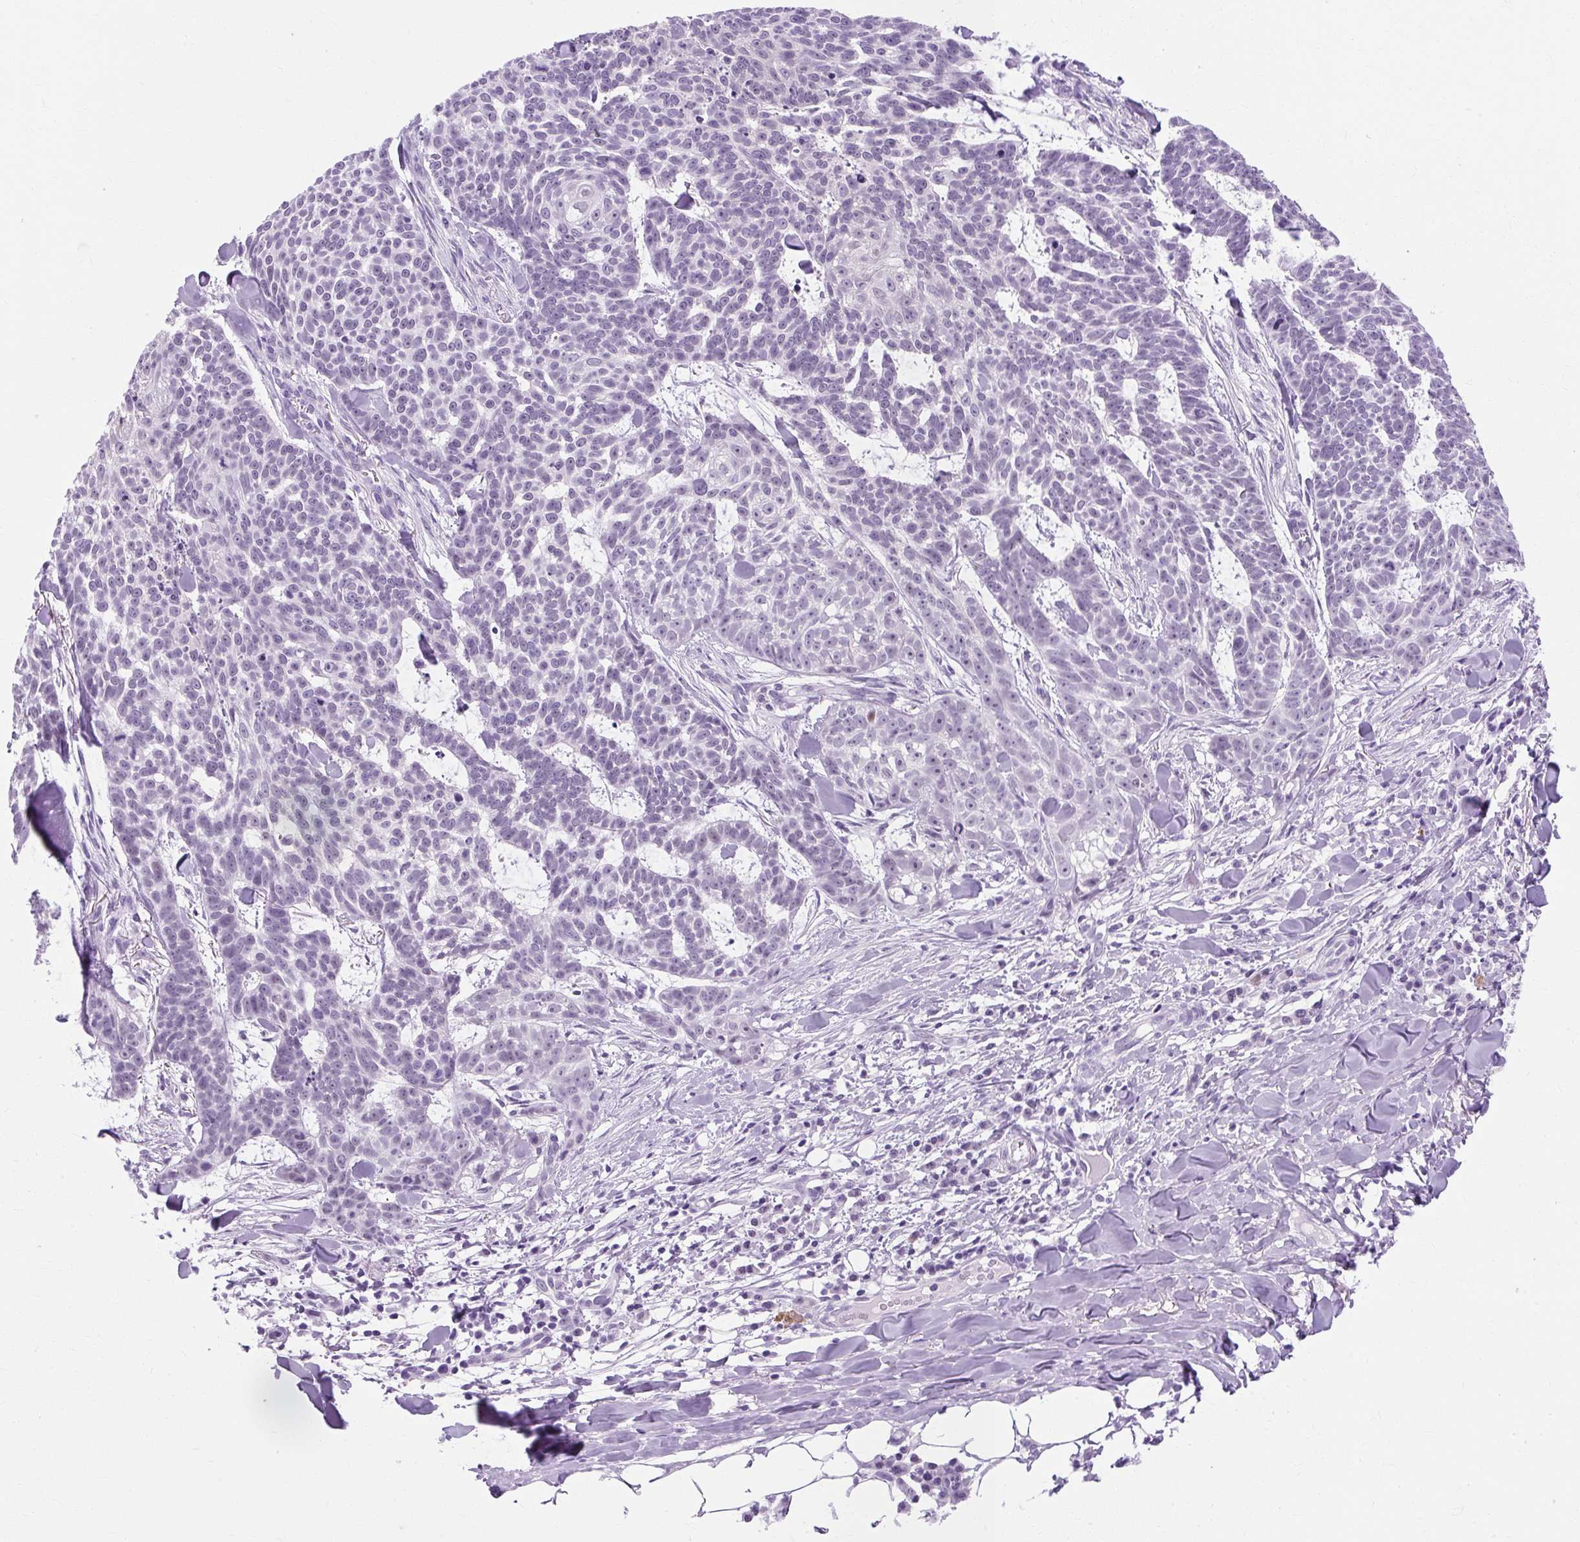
{"staining": {"intensity": "negative", "quantity": "none", "location": "none"}, "tissue": "skin cancer", "cell_type": "Tumor cells", "image_type": "cancer", "snomed": [{"axis": "morphology", "description": "Basal cell carcinoma"}, {"axis": "topography", "description": "Skin"}], "caption": "A micrograph of human skin cancer is negative for staining in tumor cells. (DAB immunohistochemistry with hematoxylin counter stain).", "gene": "RYBP", "patient": {"sex": "female", "age": 93}}